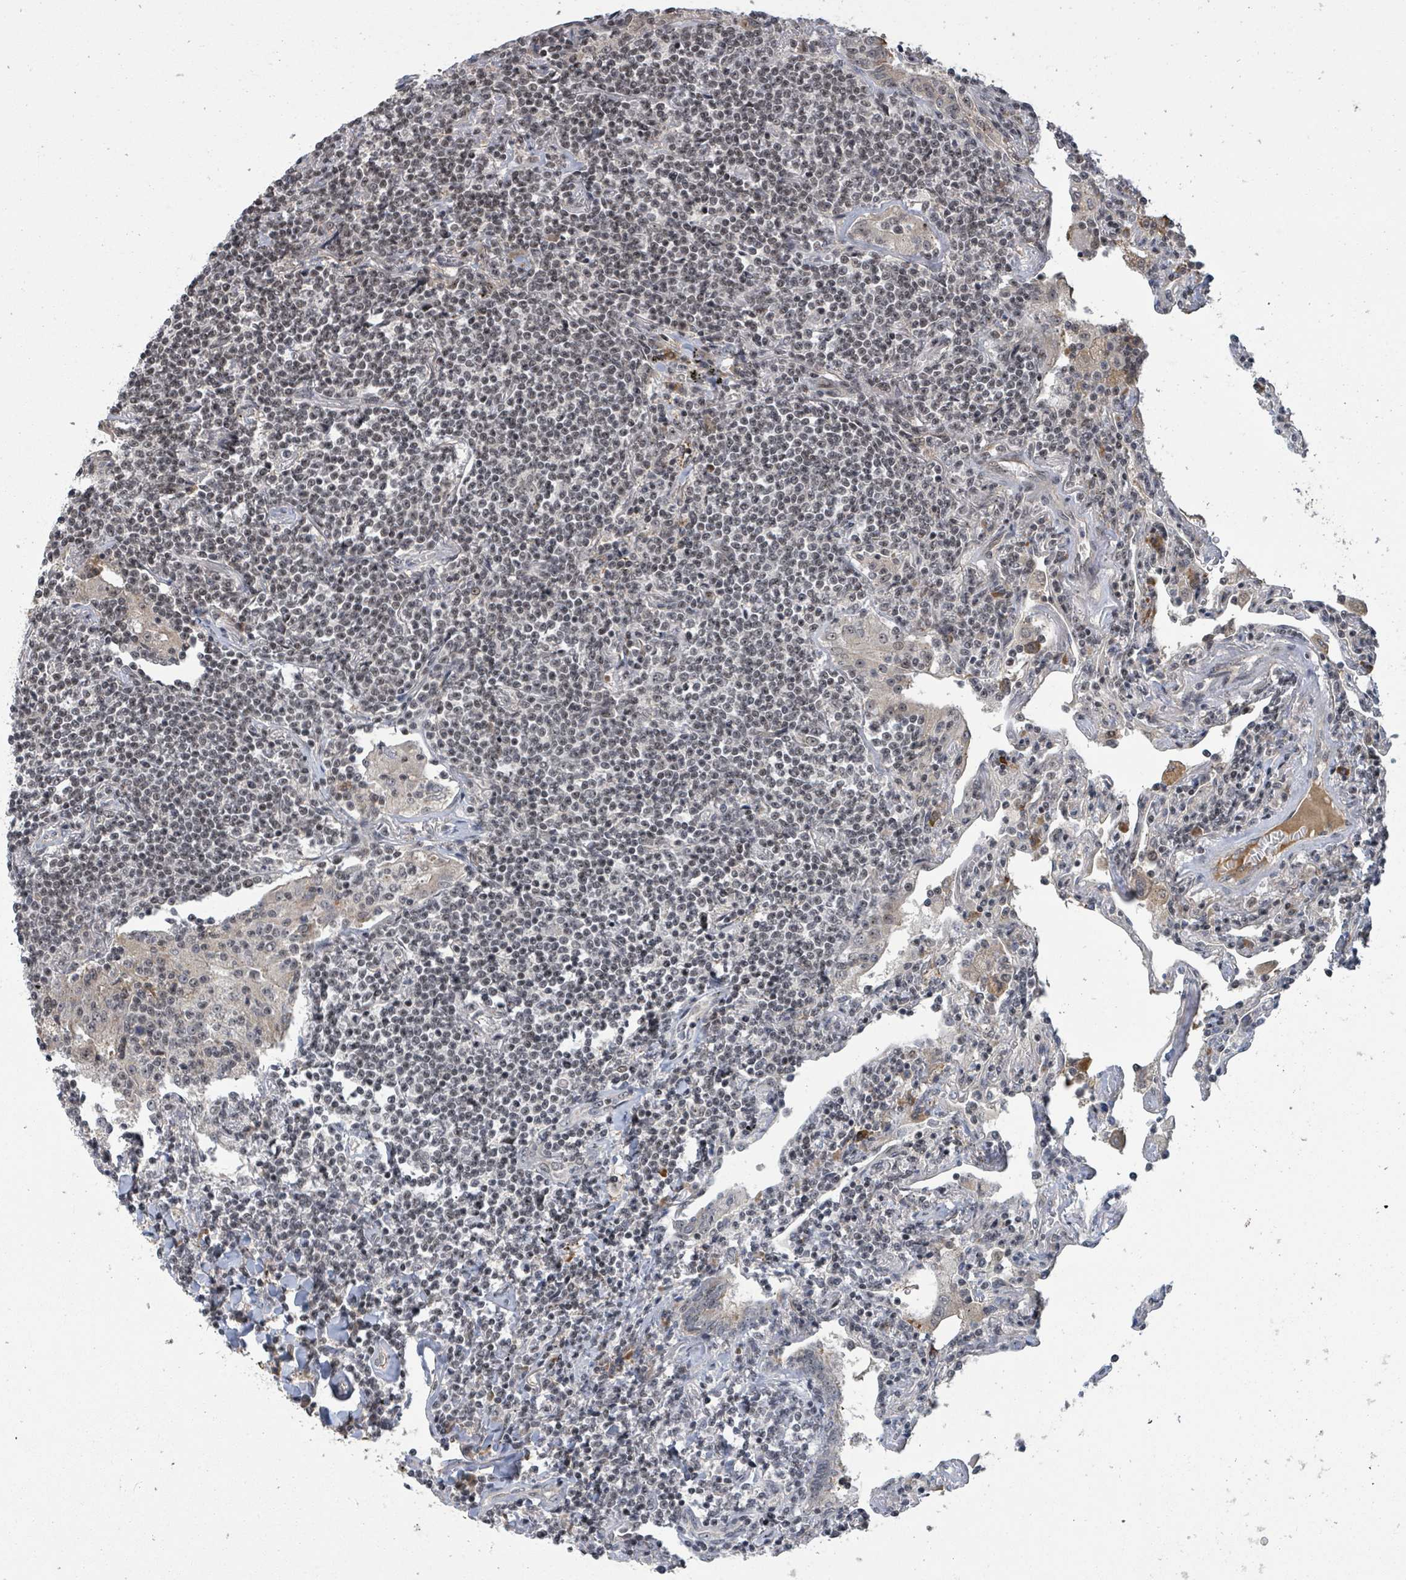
{"staining": {"intensity": "moderate", "quantity": "25%-75%", "location": "nuclear"}, "tissue": "lymphoma", "cell_type": "Tumor cells", "image_type": "cancer", "snomed": [{"axis": "morphology", "description": "Malignant lymphoma, non-Hodgkin's type, Low grade"}, {"axis": "topography", "description": "Lung"}], "caption": "Brown immunohistochemical staining in lymphoma exhibits moderate nuclear expression in approximately 25%-75% of tumor cells.", "gene": "ZBTB14", "patient": {"sex": "female", "age": 71}}